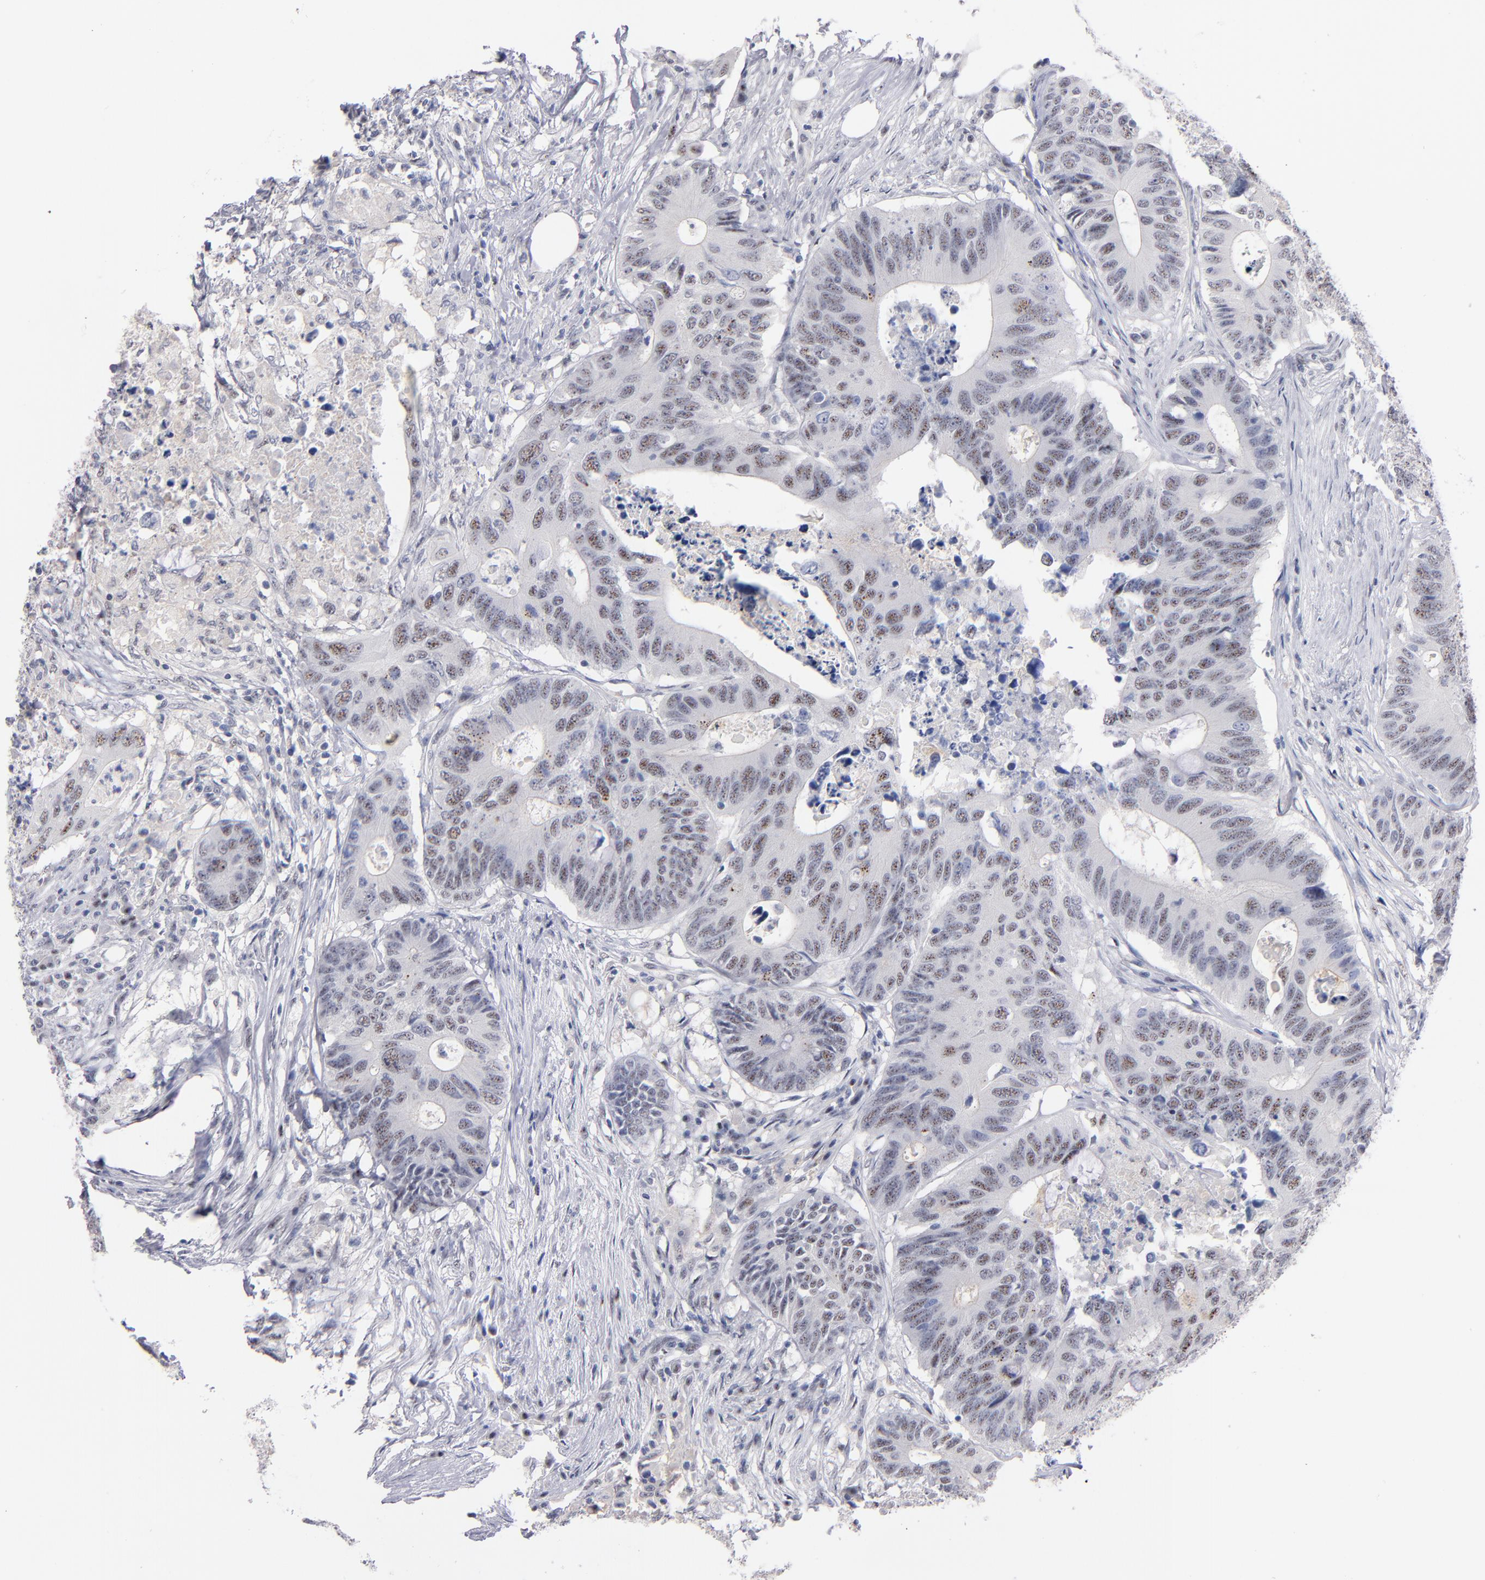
{"staining": {"intensity": "moderate", "quantity": "25%-75%", "location": "nuclear"}, "tissue": "colorectal cancer", "cell_type": "Tumor cells", "image_type": "cancer", "snomed": [{"axis": "morphology", "description": "Adenocarcinoma, NOS"}, {"axis": "topography", "description": "Colon"}], "caption": "Immunohistochemical staining of human colorectal cancer (adenocarcinoma) shows moderate nuclear protein expression in approximately 25%-75% of tumor cells.", "gene": "RAF1", "patient": {"sex": "male", "age": 71}}